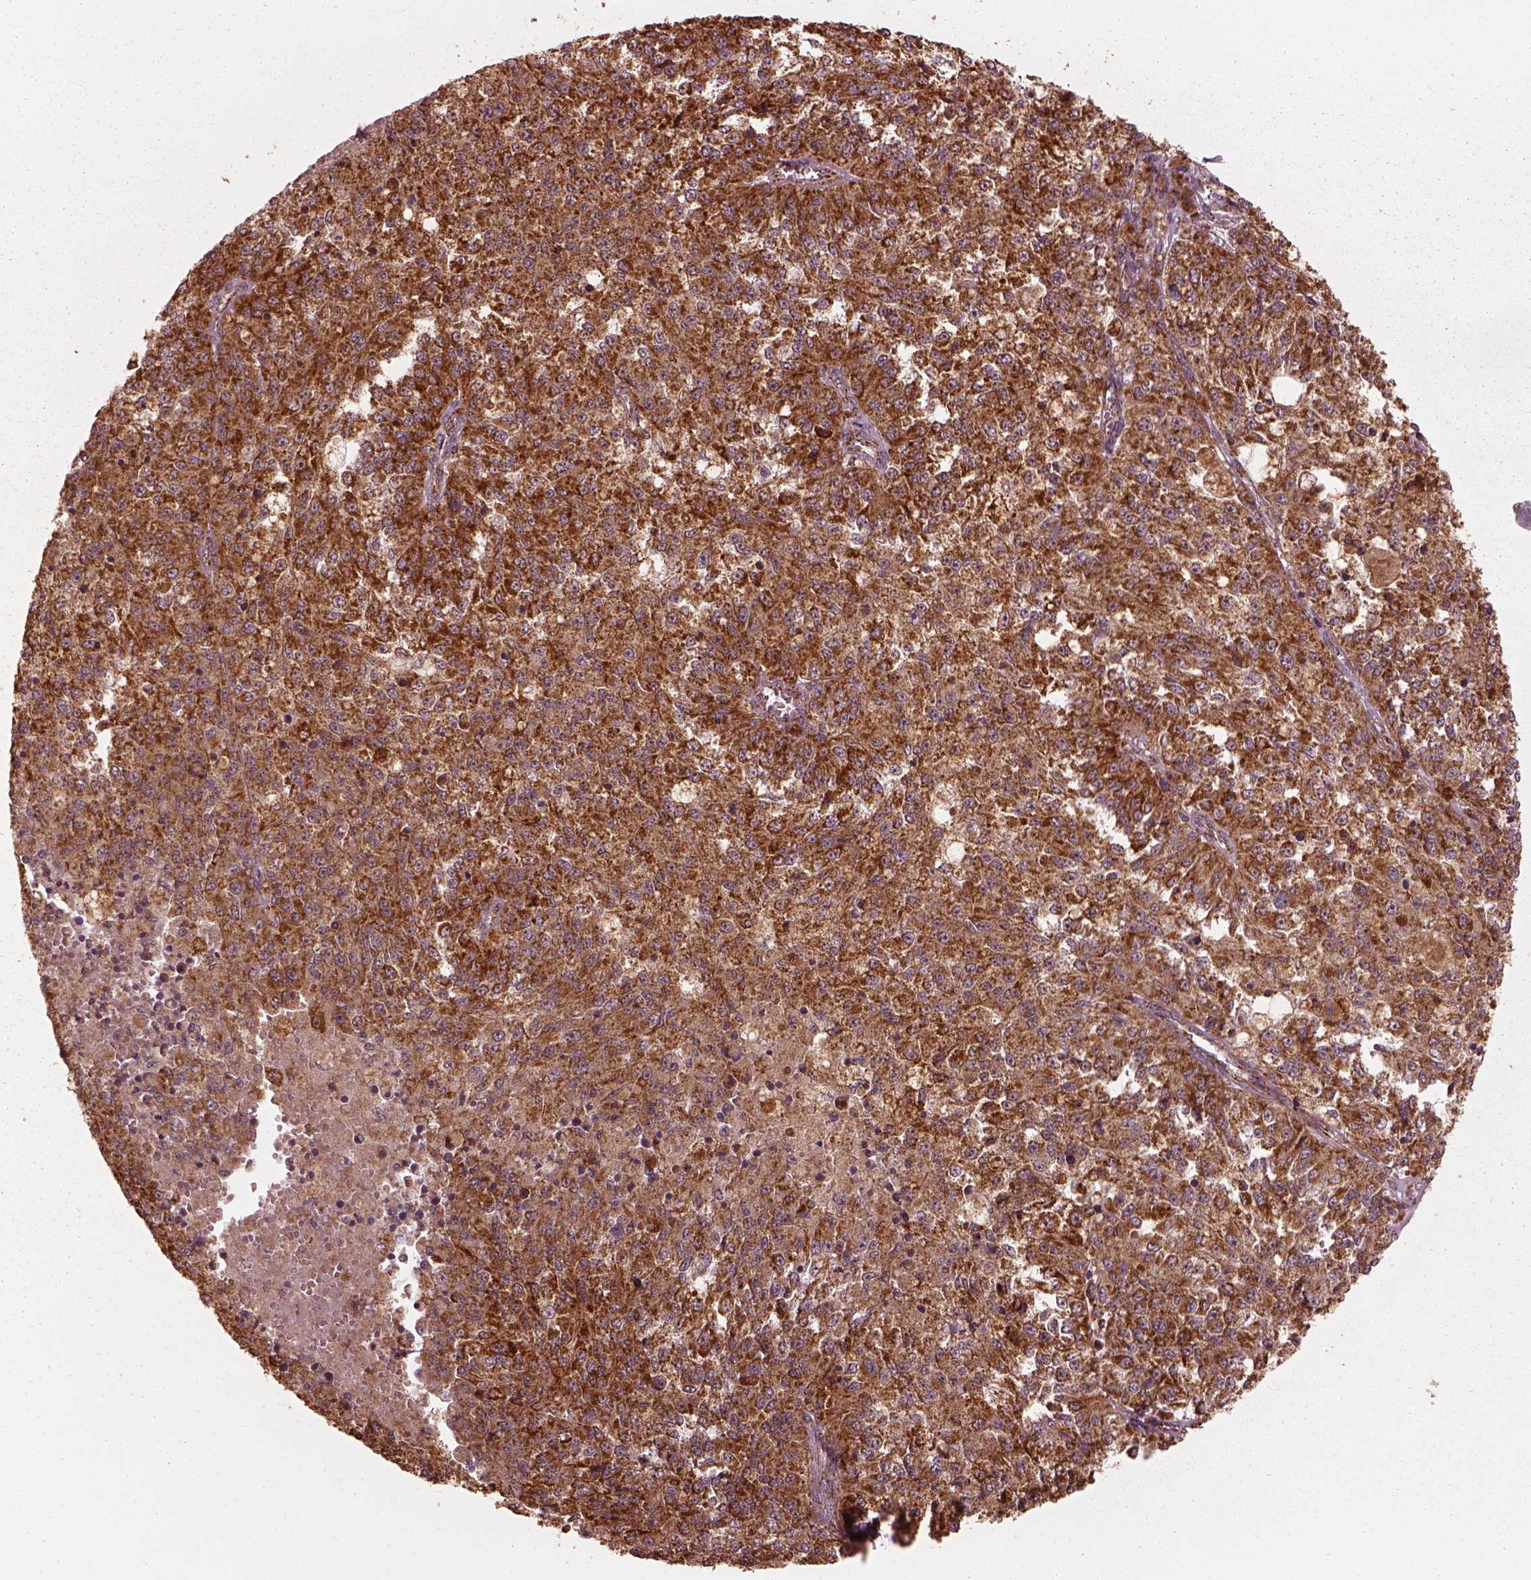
{"staining": {"intensity": "strong", "quantity": ">75%", "location": "cytoplasmic/membranous"}, "tissue": "melanoma", "cell_type": "Tumor cells", "image_type": "cancer", "snomed": [{"axis": "morphology", "description": "Malignant melanoma, Metastatic site"}, {"axis": "topography", "description": "Lymph node"}], "caption": "Immunohistochemistry micrograph of malignant melanoma (metastatic site) stained for a protein (brown), which reveals high levels of strong cytoplasmic/membranous staining in approximately >75% of tumor cells.", "gene": "NDUFB10", "patient": {"sex": "female", "age": 64}}